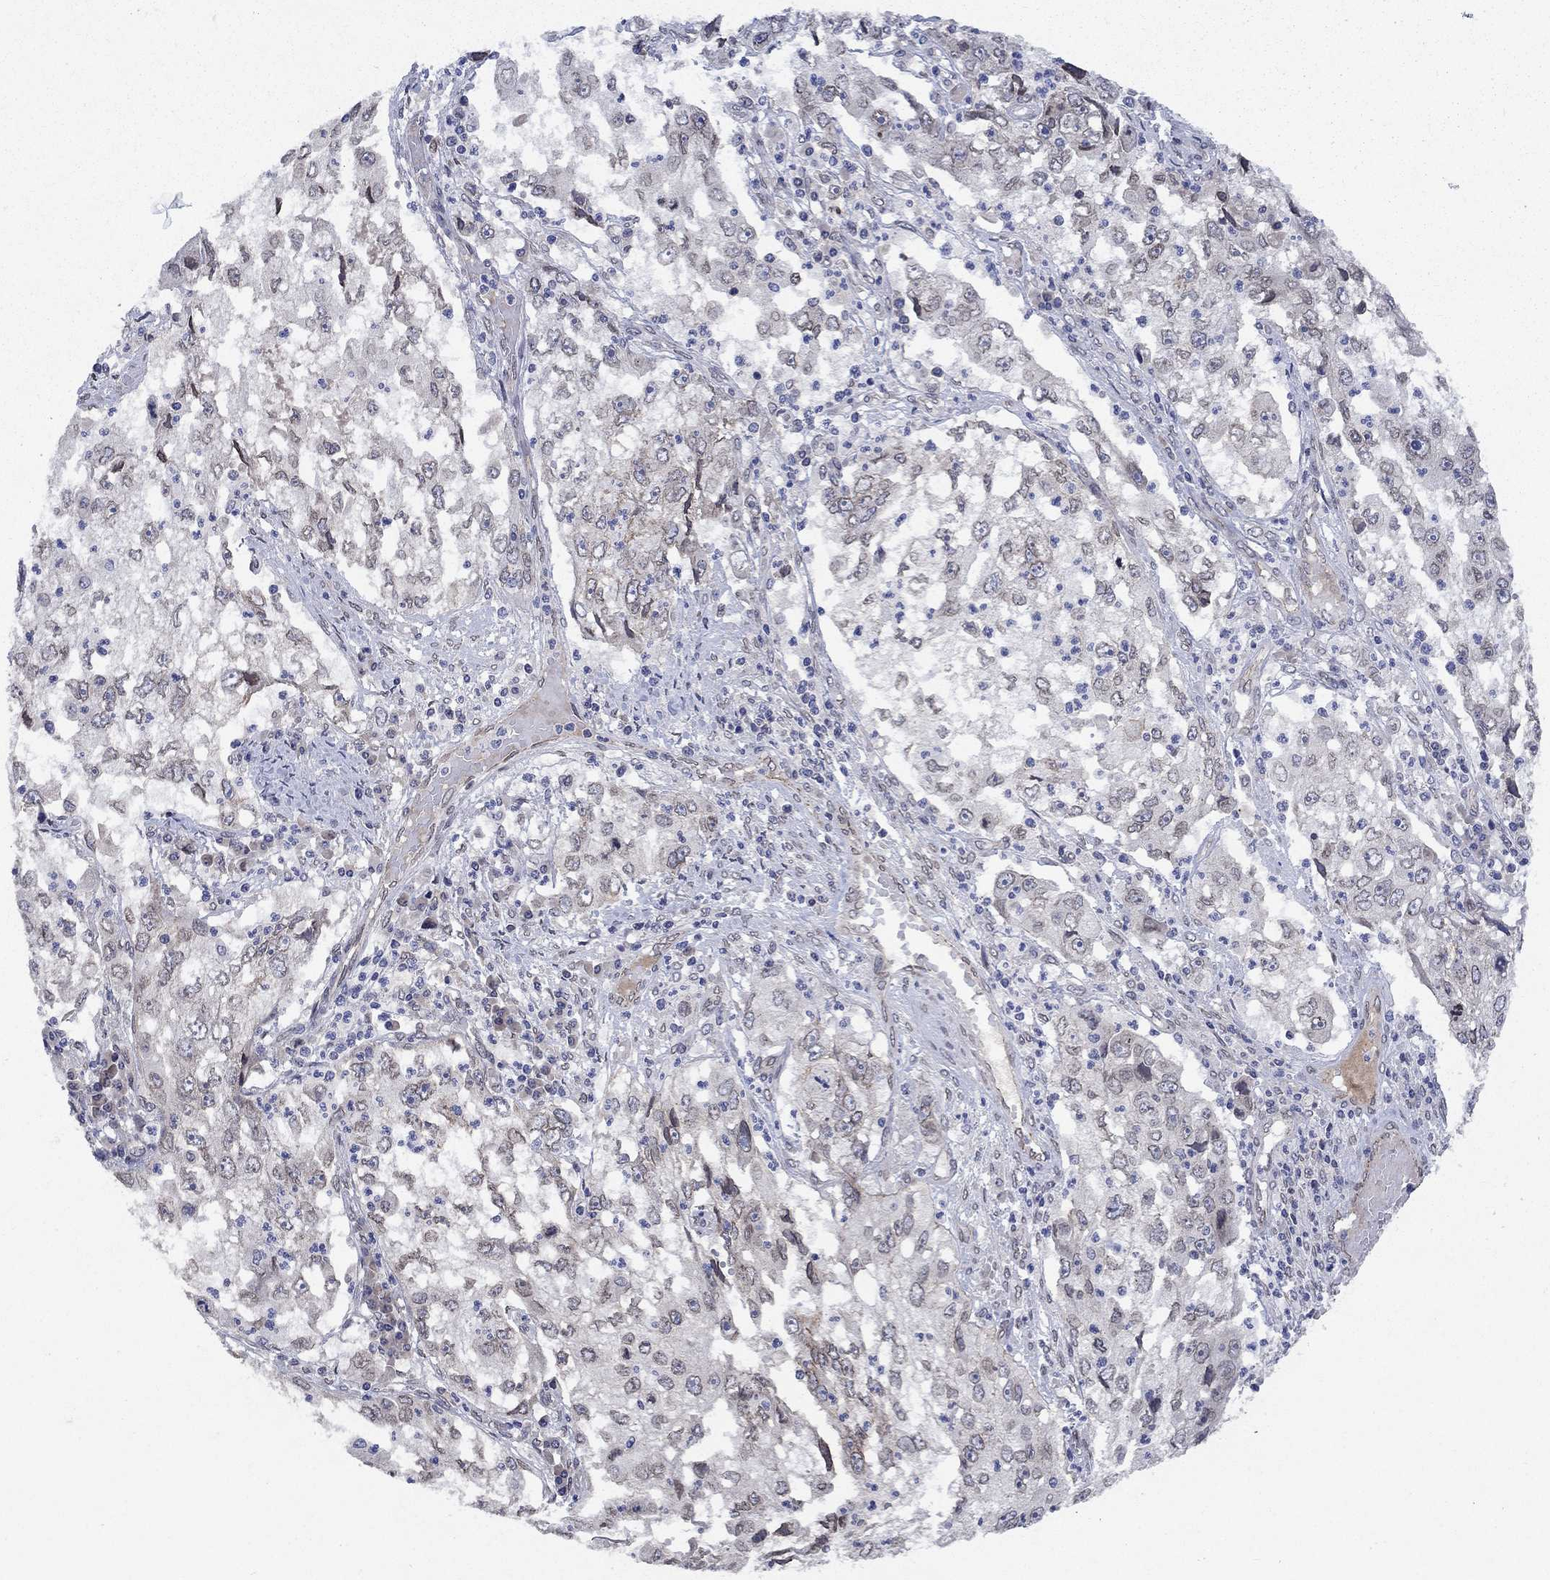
{"staining": {"intensity": "negative", "quantity": "none", "location": "none"}, "tissue": "cervical cancer", "cell_type": "Tumor cells", "image_type": "cancer", "snomed": [{"axis": "morphology", "description": "Squamous cell carcinoma, NOS"}, {"axis": "topography", "description": "Cervix"}], "caption": "IHC photomicrograph of cervical squamous cell carcinoma stained for a protein (brown), which demonstrates no expression in tumor cells. The staining is performed using DAB (3,3'-diaminobenzidine) brown chromogen with nuclei counter-stained in using hematoxylin.", "gene": "EMC9", "patient": {"sex": "female", "age": 36}}